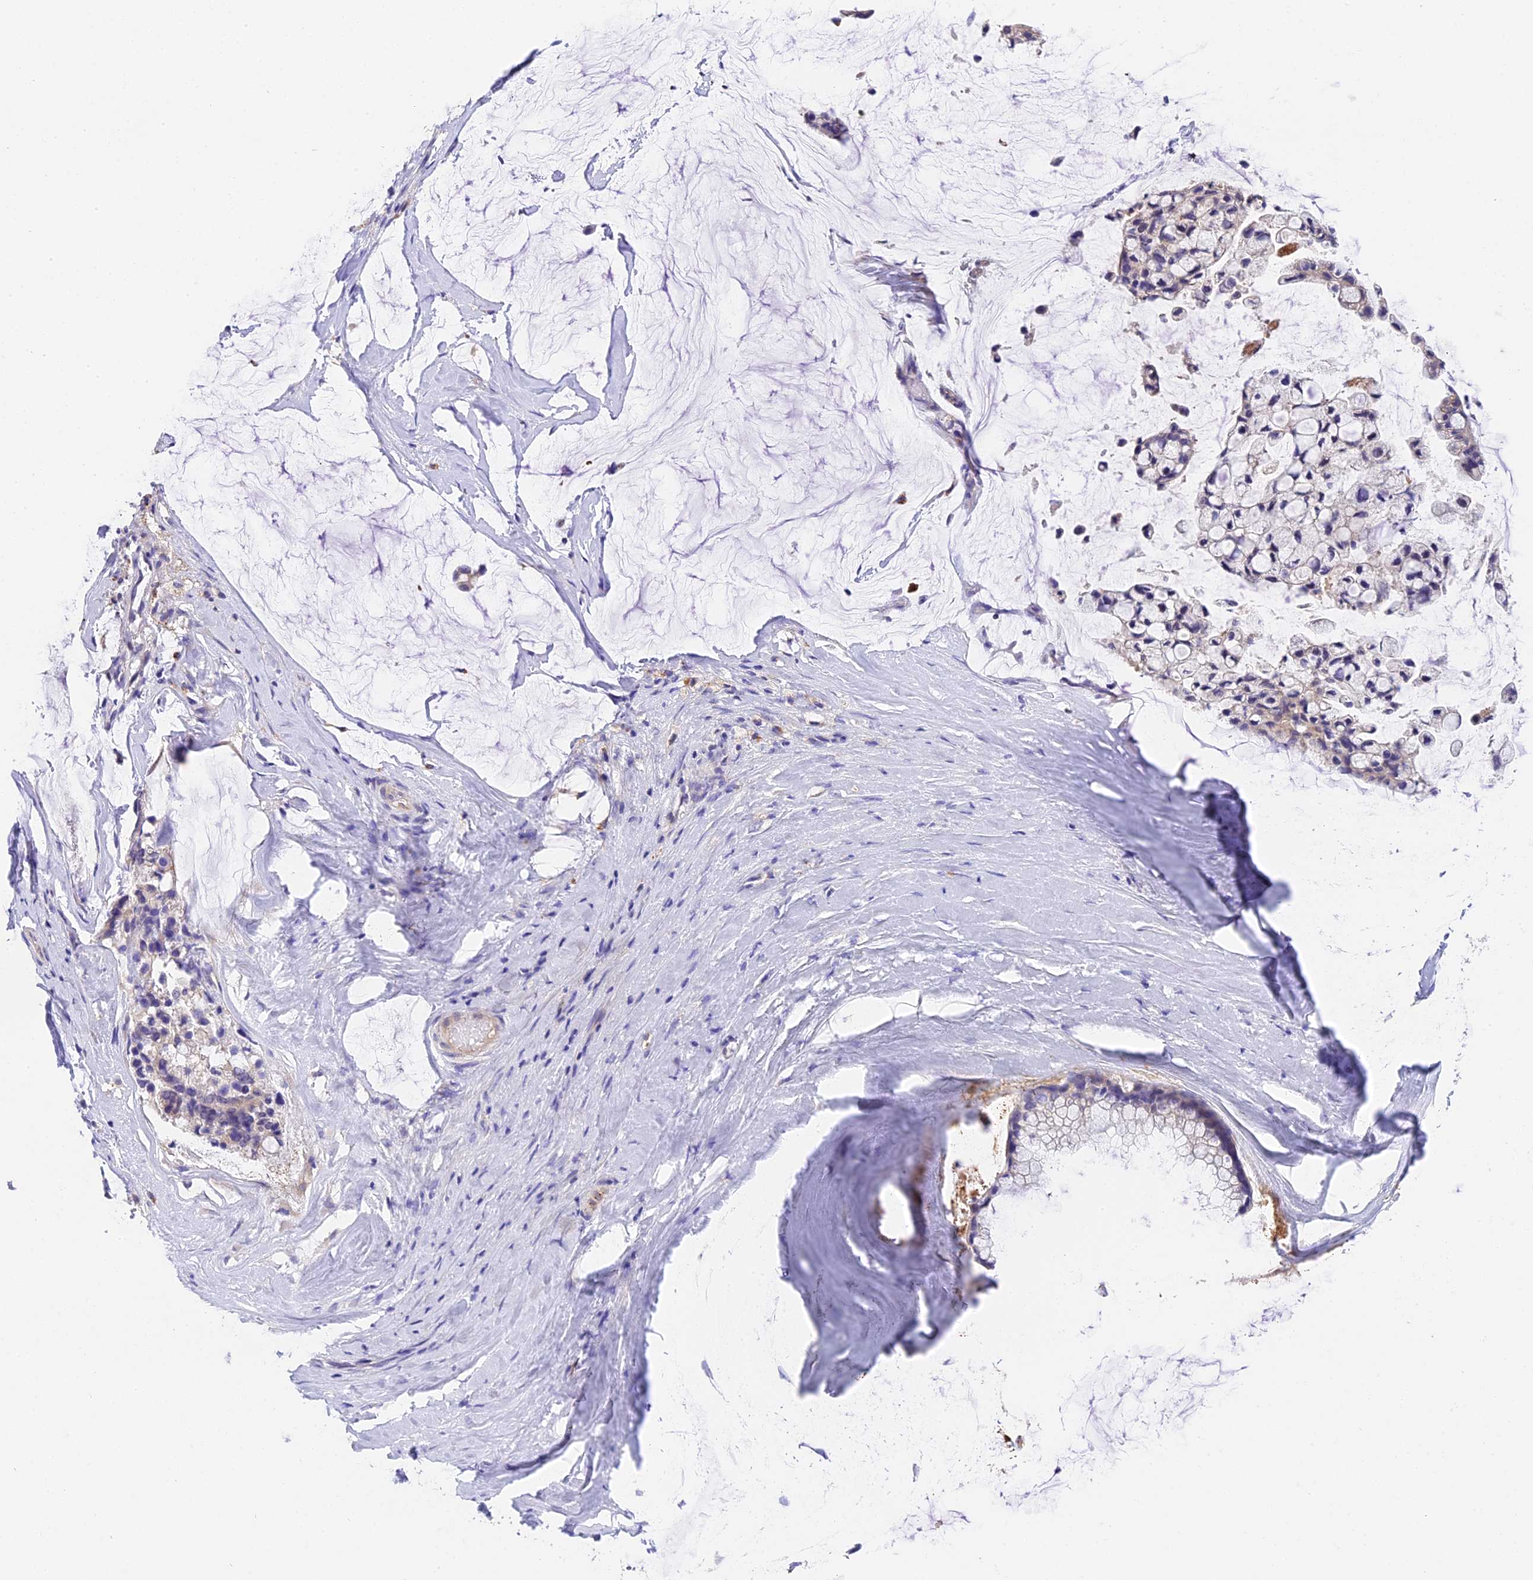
{"staining": {"intensity": "negative", "quantity": "none", "location": "none"}, "tissue": "ovarian cancer", "cell_type": "Tumor cells", "image_type": "cancer", "snomed": [{"axis": "morphology", "description": "Cystadenocarcinoma, mucinous, NOS"}, {"axis": "topography", "description": "Ovary"}], "caption": "Immunohistochemical staining of ovarian mucinous cystadenocarcinoma shows no significant staining in tumor cells.", "gene": "LYPD6", "patient": {"sex": "female", "age": 39}}